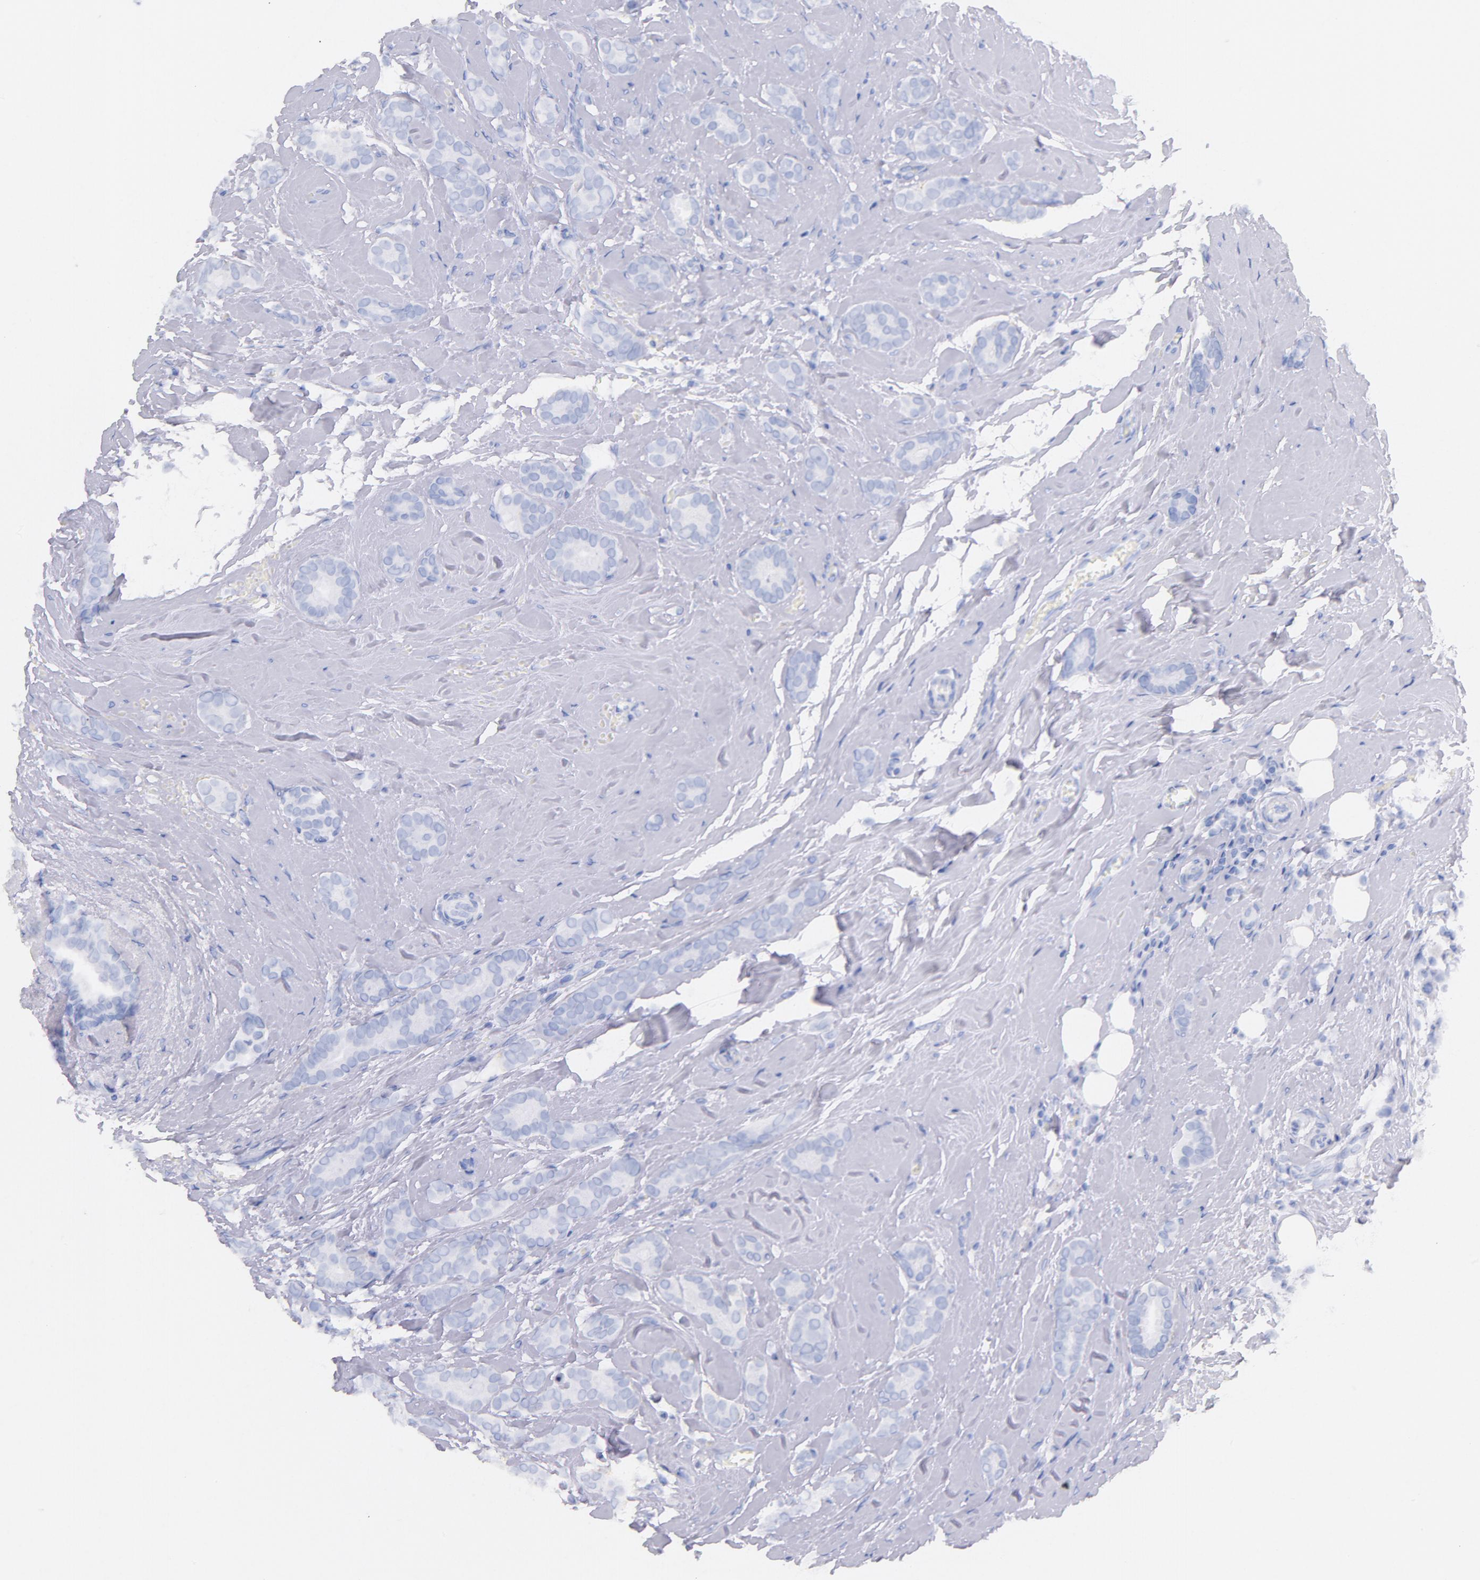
{"staining": {"intensity": "negative", "quantity": "none", "location": "none"}, "tissue": "breast cancer", "cell_type": "Tumor cells", "image_type": "cancer", "snomed": [{"axis": "morphology", "description": "Duct carcinoma"}, {"axis": "topography", "description": "Breast"}], "caption": "Tumor cells are negative for brown protein staining in breast intraductal carcinoma. (DAB immunohistochemistry (IHC) visualized using brightfield microscopy, high magnification).", "gene": "CD44", "patient": {"sex": "female", "age": 50}}